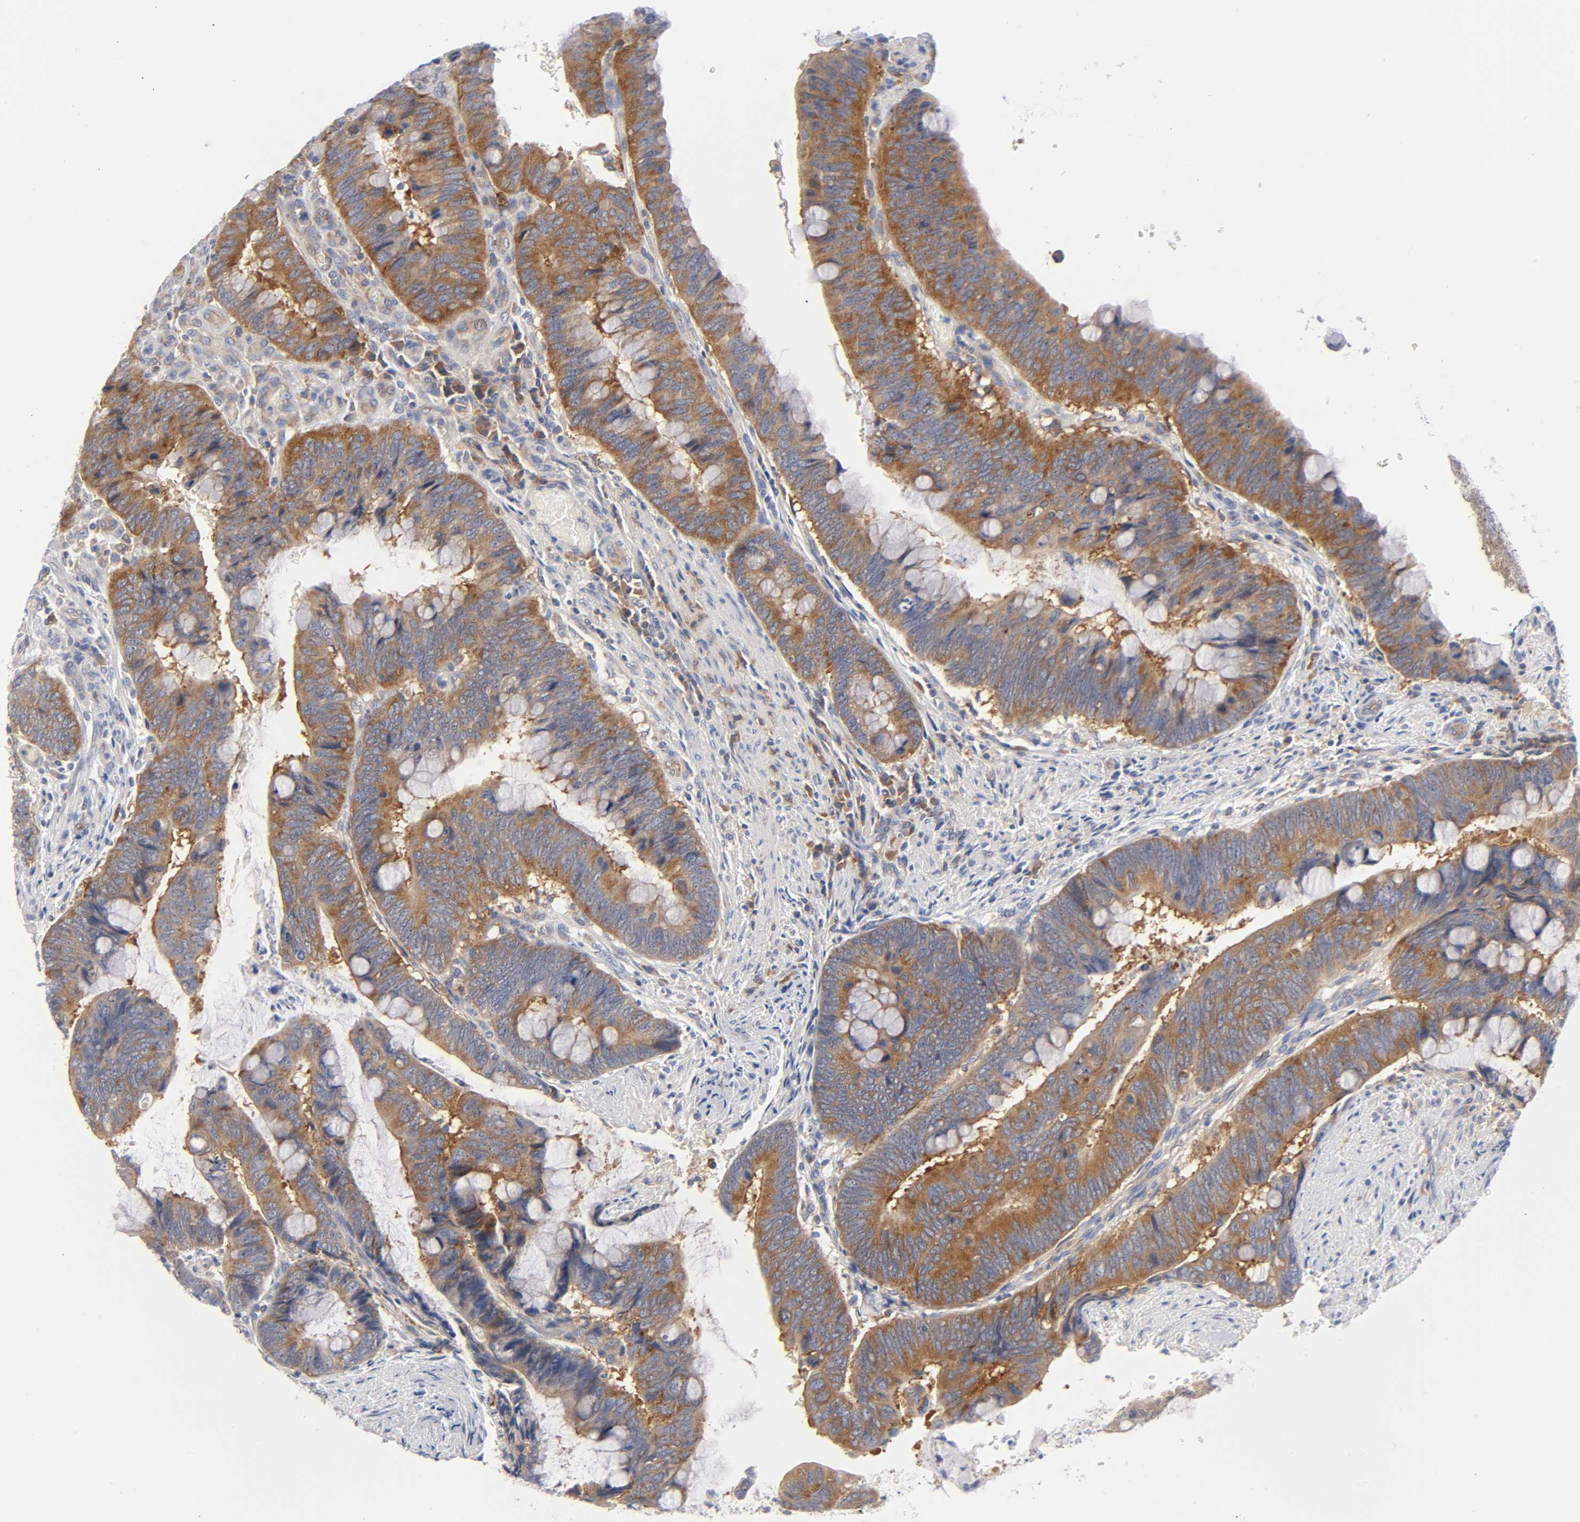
{"staining": {"intensity": "moderate", "quantity": ">75%", "location": "cytoplasmic/membranous"}, "tissue": "colorectal cancer", "cell_type": "Tumor cells", "image_type": "cancer", "snomed": [{"axis": "morphology", "description": "Normal tissue, NOS"}, {"axis": "morphology", "description": "Adenocarcinoma, NOS"}, {"axis": "topography", "description": "Rectum"}], "caption": "This photomicrograph reveals IHC staining of human adenocarcinoma (colorectal), with medium moderate cytoplasmic/membranous expression in approximately >75% of tumor cells.", "gene": "CD86", "patient": {"sex": "male", "age": 92}}